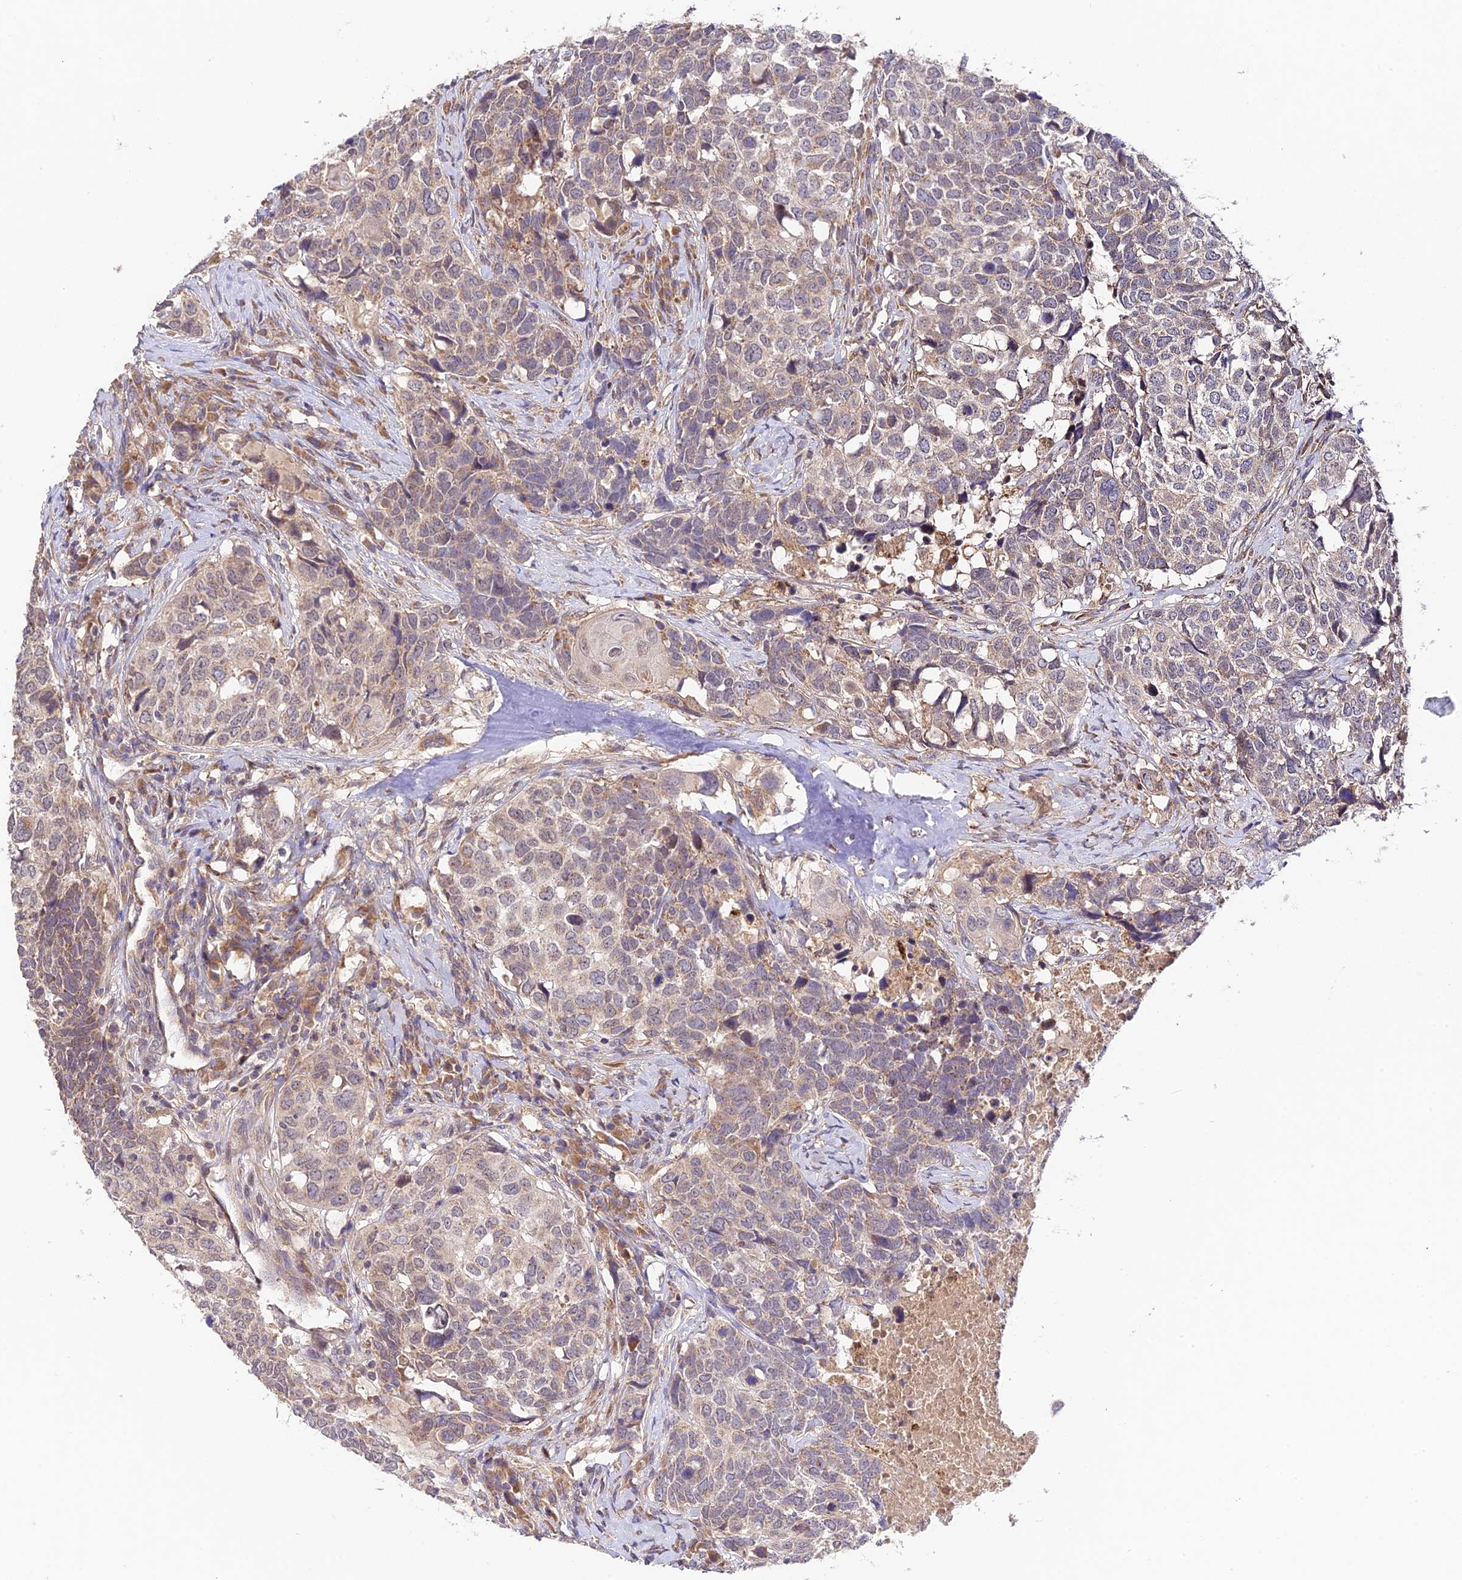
{"staining": {"intensity": "weak", "quantity": "25%-75%", "location": "cytoplasmic/membranous"}, "tissue": "head and neck cancer", "cell_type": "Tumor cells", "image_type": "cancer", "snomed": [{"axis": "morphology", "description": "Squamous cell carcinoma, NOS"}, {"axis": "topography", "description": "Head-Neck"}], "caption": "Immunohistochemical staining of head and neck squamous cell carcinoma displays low levels of weak cytoplasmic/membranous protein positivity in approximately 25%-75% of tumor cells.", "gene": "C3orf20", "patient": {"sex": "male", "age": 66}}